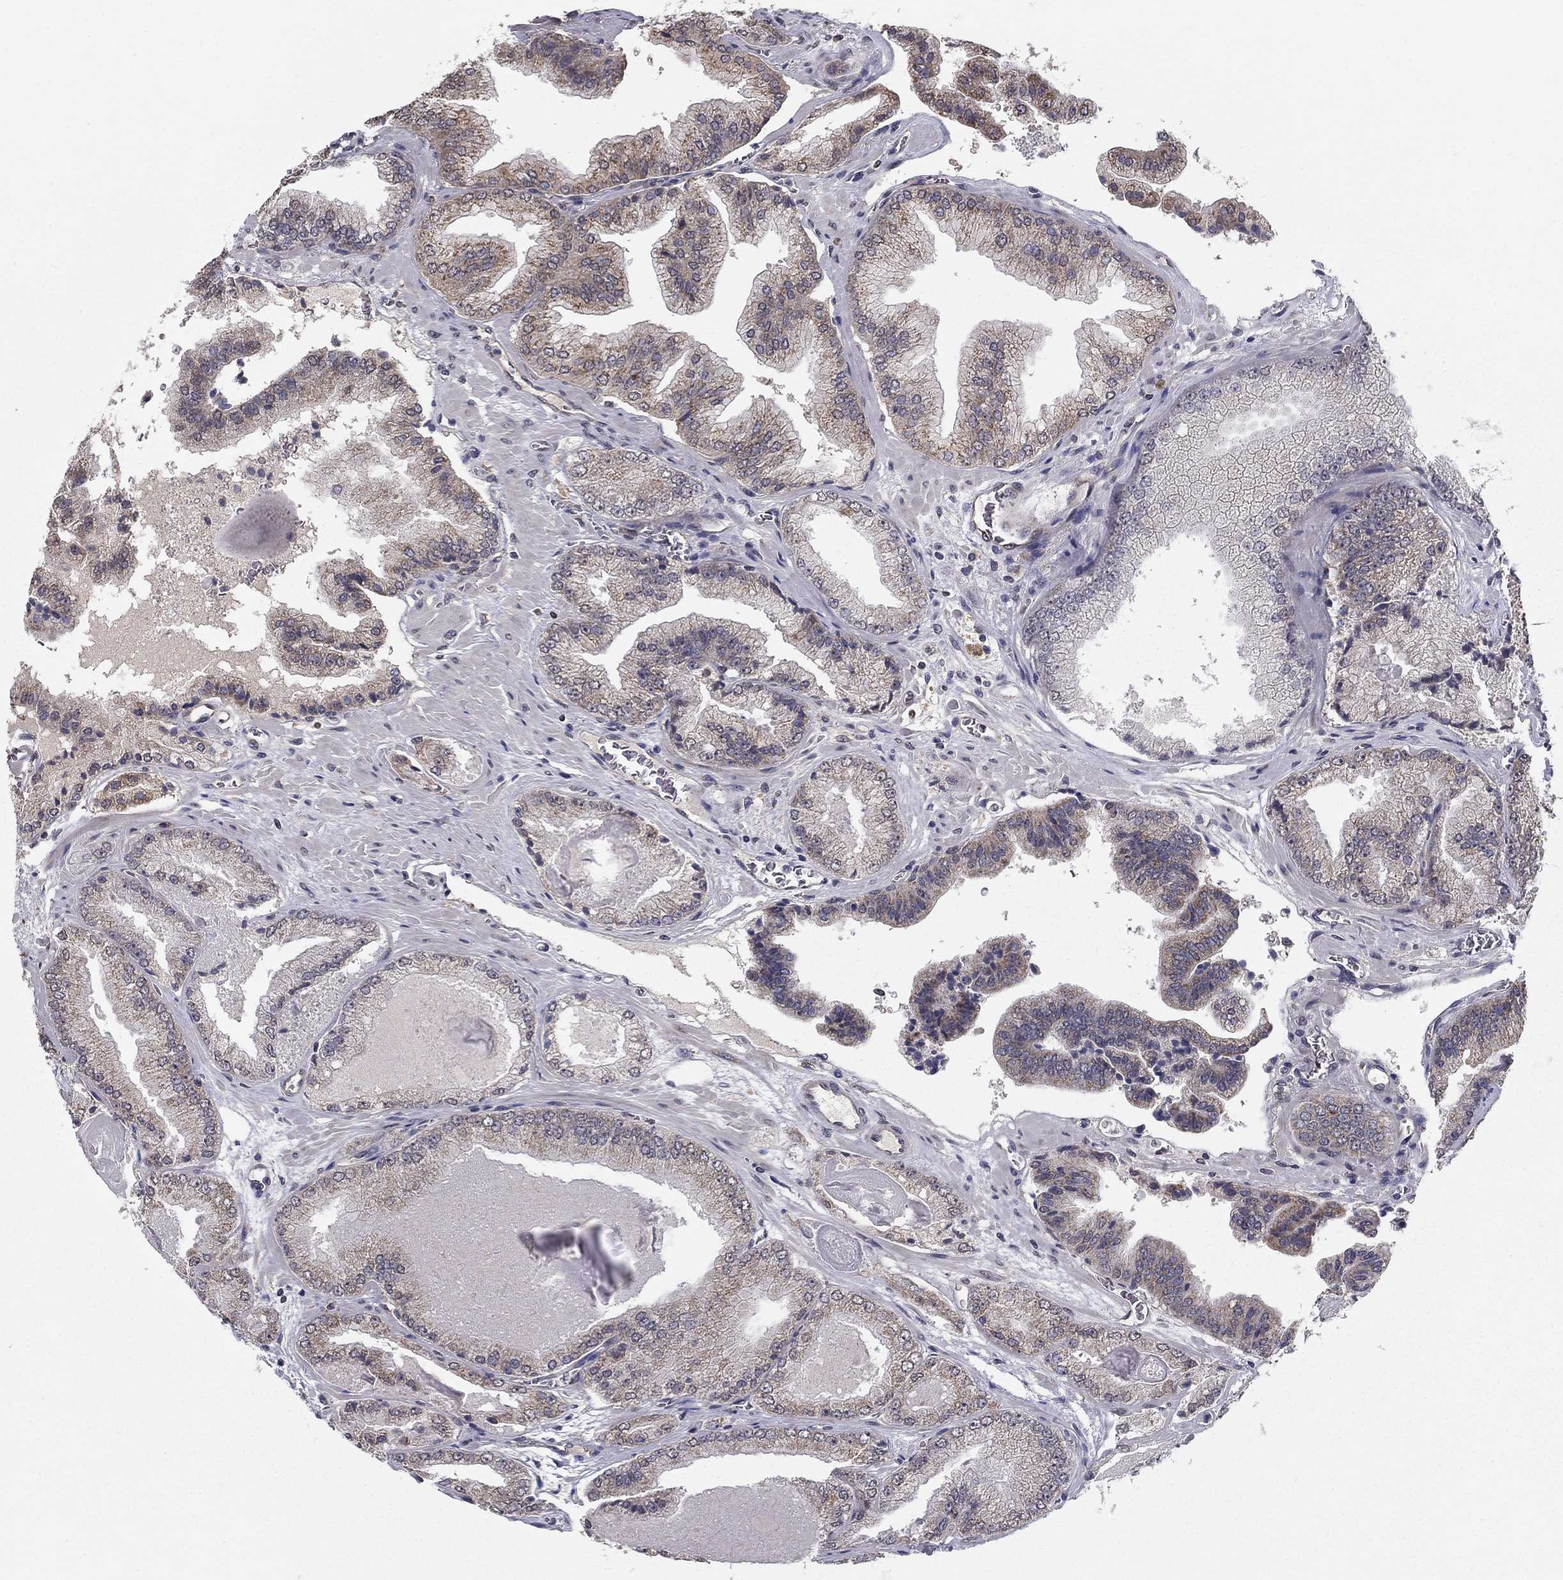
{"staining": {"intensity": "weak", "quantity": ">75%", "location": "cytoplasmic/membranous"}, "tissue": "prostate cancer", "cell_type": "Tumor cells", "image_type": "cancer", "snomed": [{"axis": "morphology", "description": "Adenocarcinoma, Low grade"}, {"axis": "topography", "description": "Prostate"}], "caption": "A histopathology image showing weak cytoplasmic/membranous expression in approximately >75% of tumor cells in prostate low-grade adenocarcinoma, as visualized by brown immunohistochemical staining.", "gene": "SLC2A13", "patient": {"sex": "male", "age": 72}}